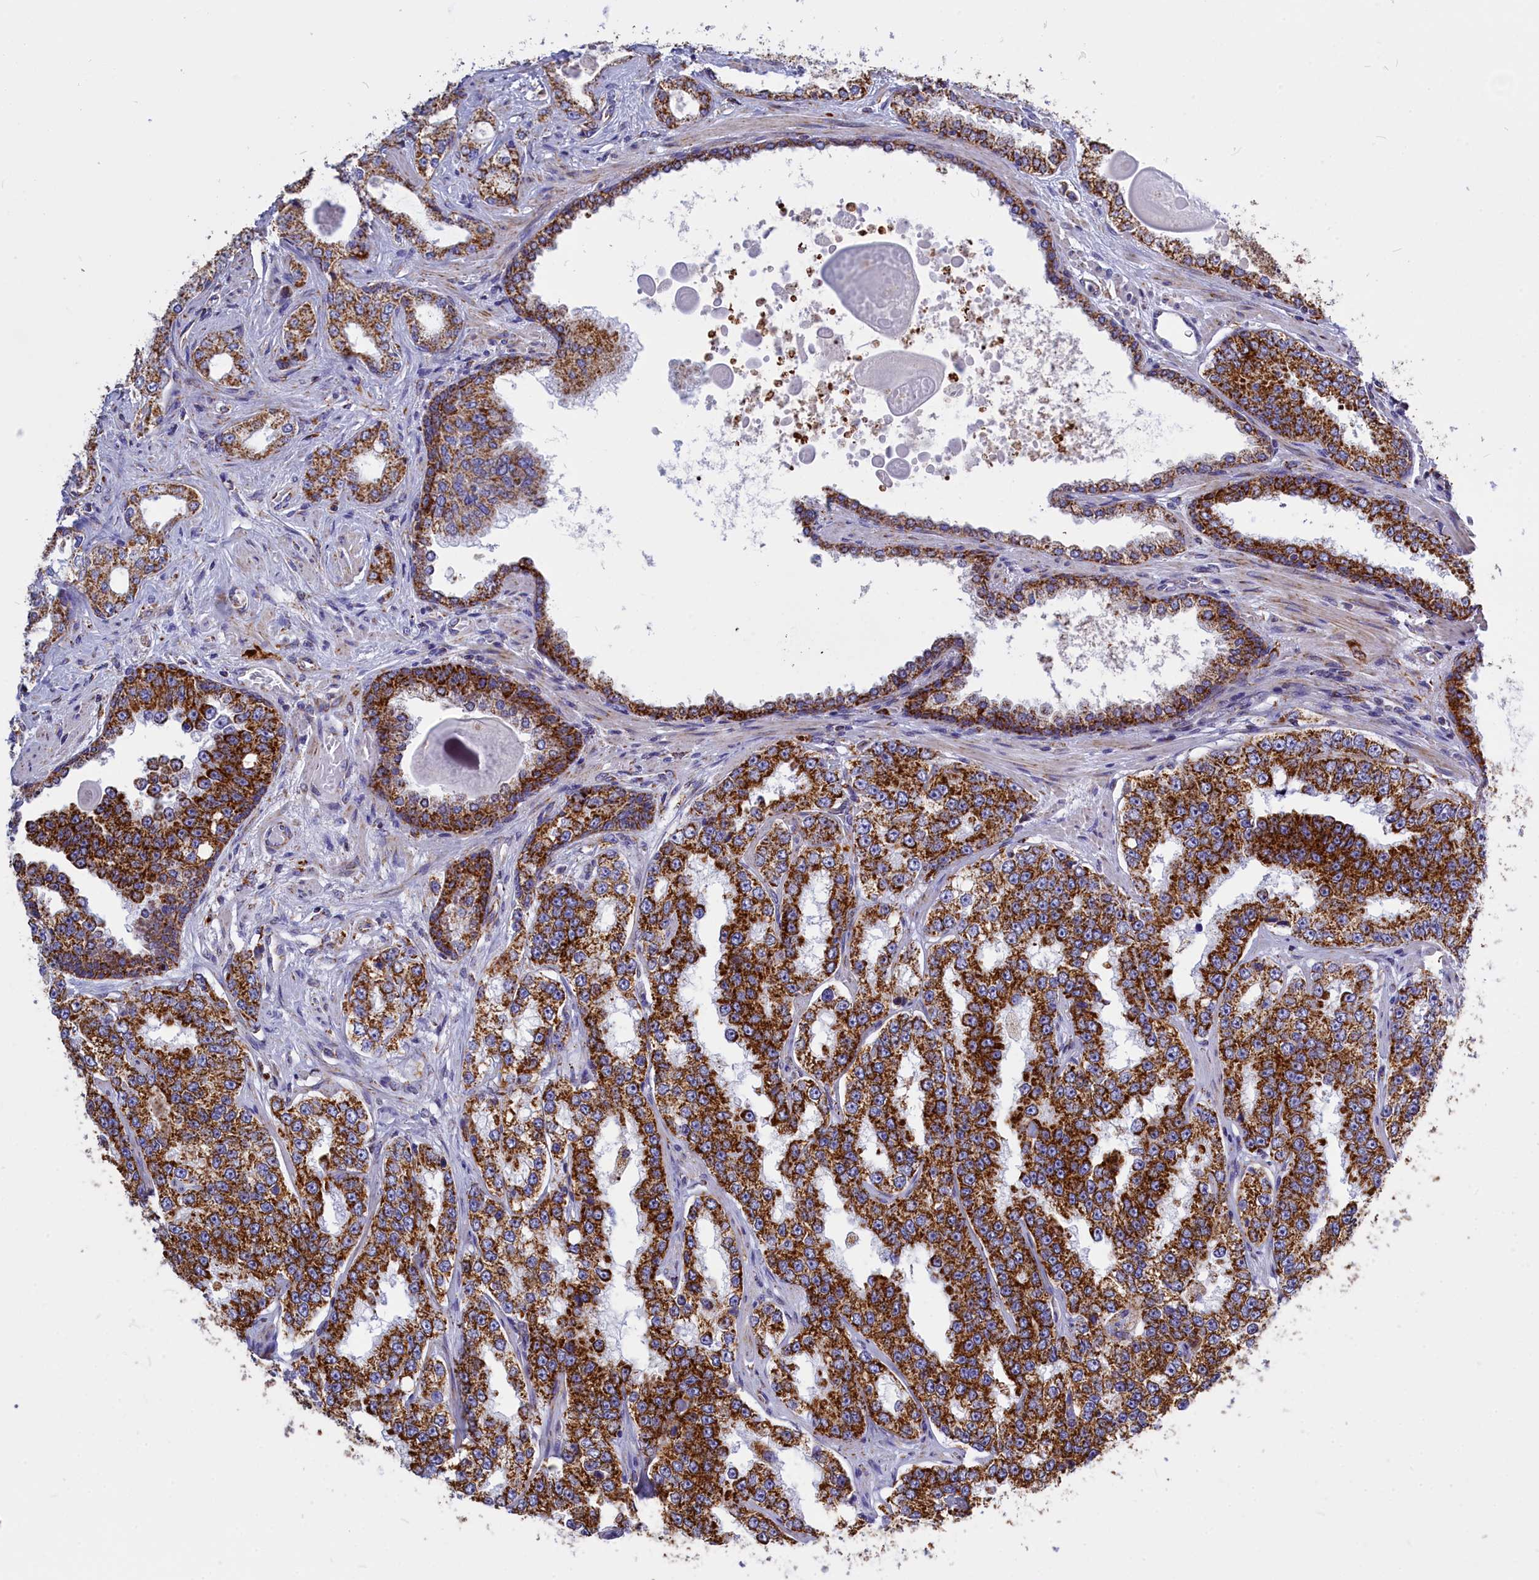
{"staining": {"intensity": "strong", "quantity": ">75%", "location": "cytoplasmic/membranous"}, "tissue": "prostate cancer", "cell_type": "Tumor cells", "image_type": "cancer", "snomed": [{"axis": "morphology", "description": "Normal tissue, NOS"}, {"axis": "morphology", "description": "Adenocarcinoma, High grade"}, {"axis": "topography", "description": "Prostate"}], "caption": "Prostate cancer stained for a protein (brown) demonstrates strong cytoplasmic/membranous positive expression in about >75% of tumor cells.", "gene": "VDAC2", "patient": {"sex": "male", "age": 83}}